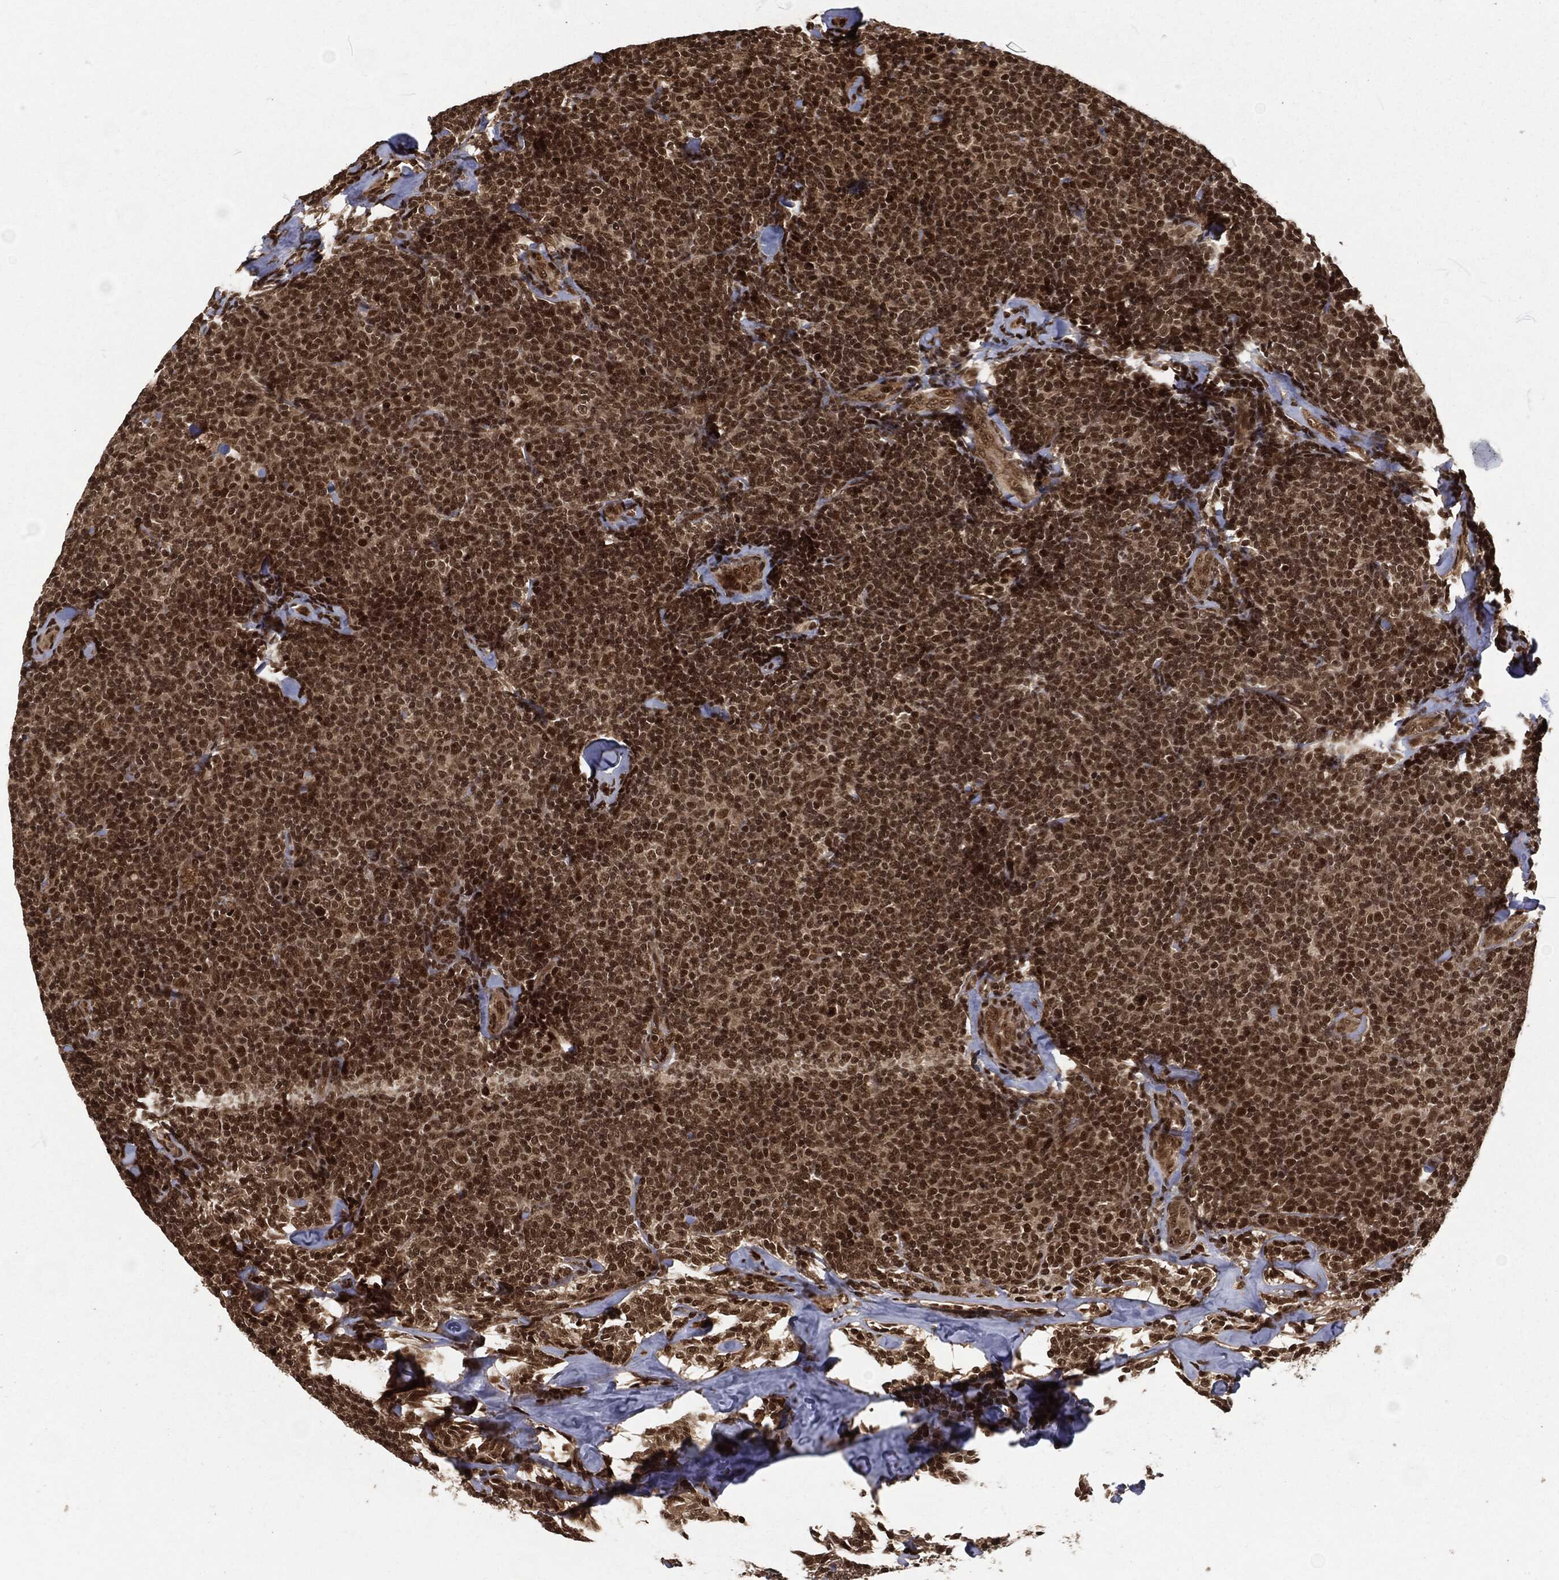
{"staining": {"intensity": "strong", "quantity": "25%-75%", "location": "nuclear"}, "tissue": "lymphoma", "cell_type": "Tumor cells", "image_type": "cancer", "snomed": [{"axis": "morphology", "description": "Malignant lymphoma, non-Hodgkin's type, Low grade"}, {"axis": "topography", "description": "Lymph node"}], "caption": "An image of lymphoma stained for a protein exhibits strong nuclear brown staining in tumor cells.", "gene": "NGRN", "patient": {"sex": "female", "age": 56}}